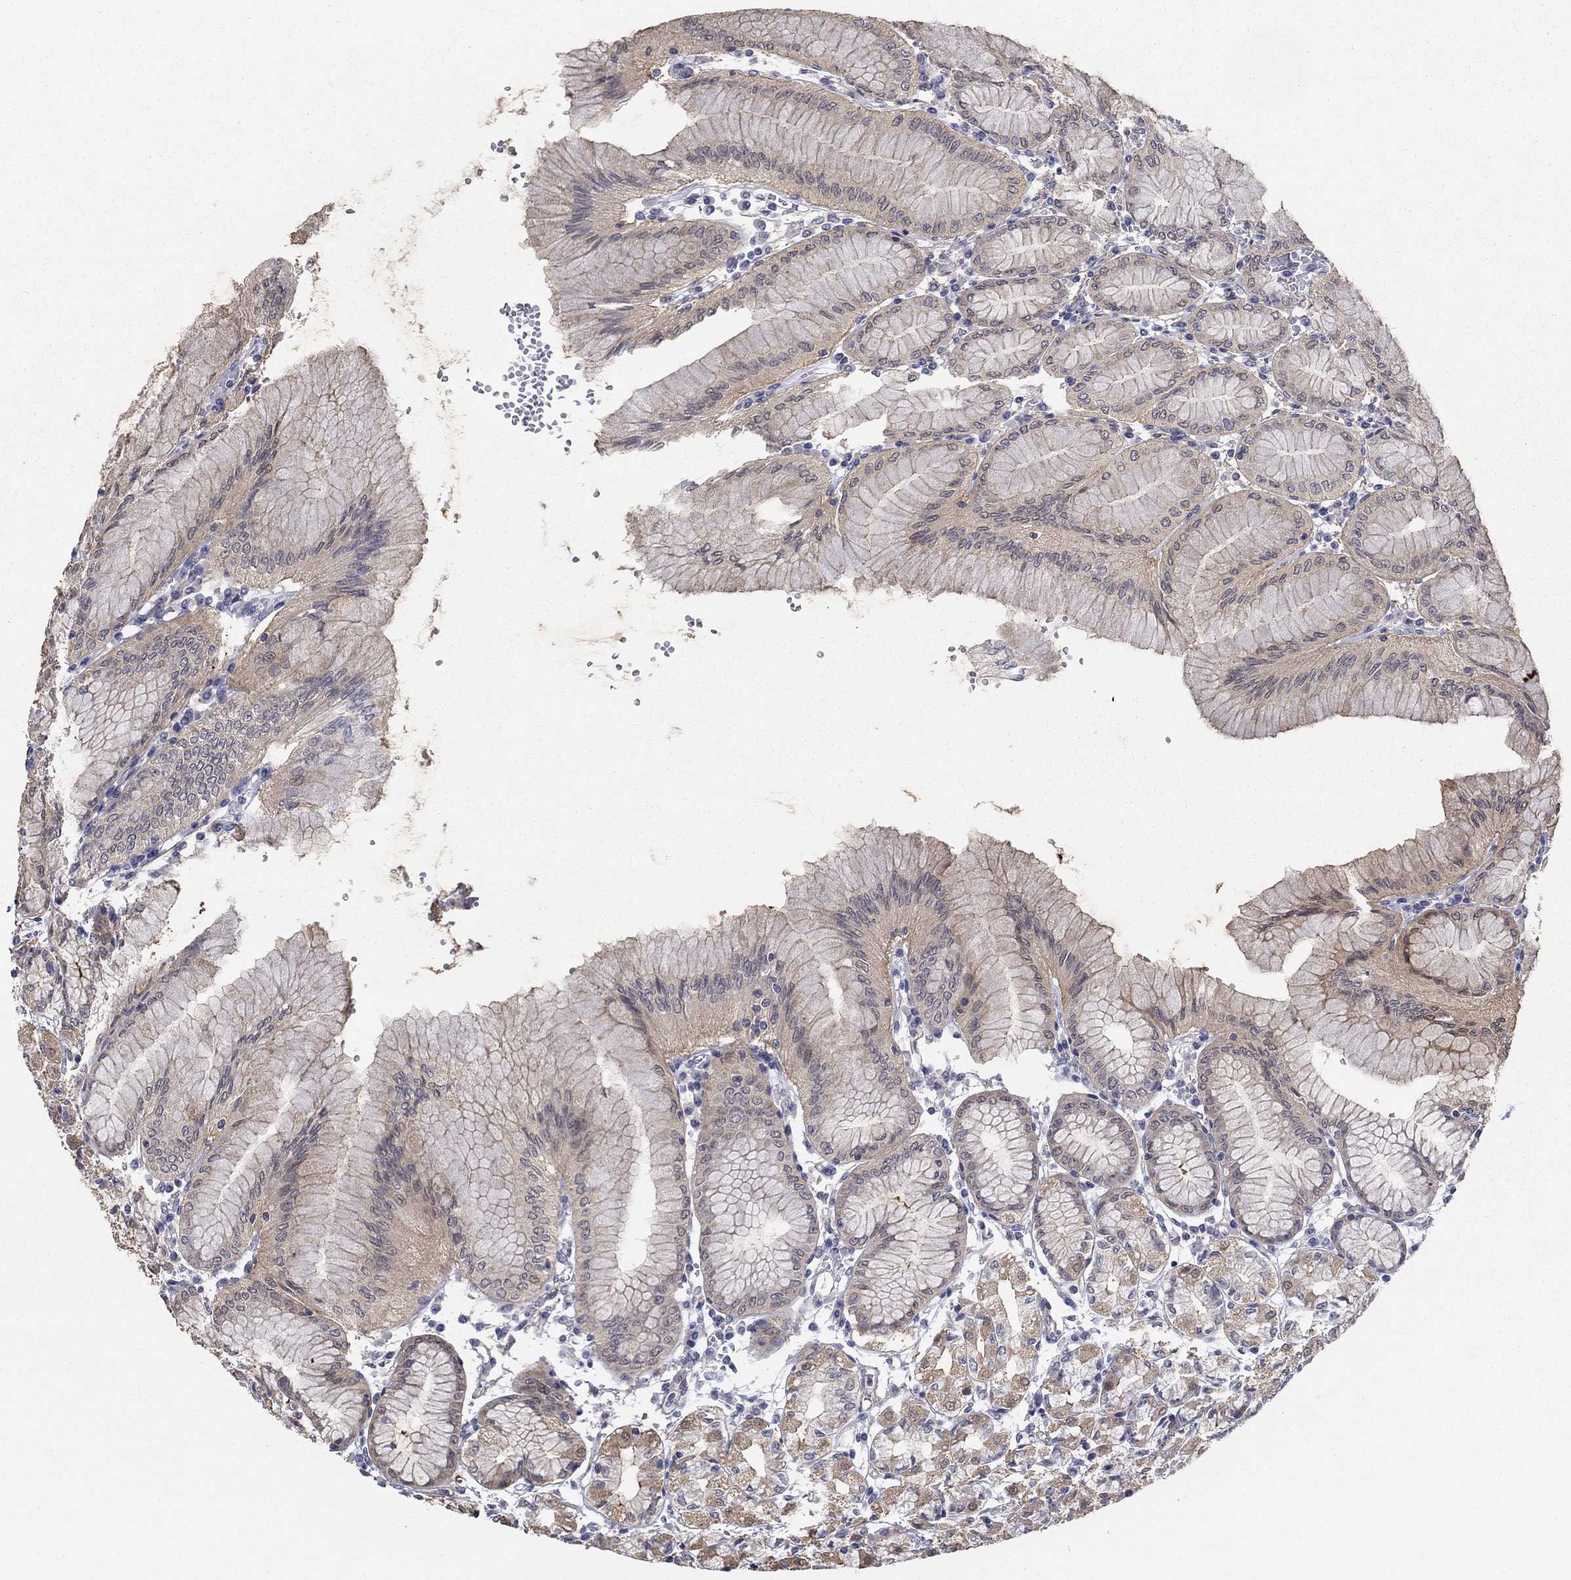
{"staining": {"intensity": "moderate", "quantity": "25%-75%", "location": "cytoplasmic/membranous"}, "tissue": "stomach", "cell_type": "Glandular cells", "image_type": "normal", "snomed": [{"axis": "morphology", "description": "Normal tissue, NOS"}, {"axis": "topography", "description": "Skeletal muscle"}, {"axis": "topography", "description": "Stomach"}], "caption": "Protein positivity by IHC reveals moderate cytoplasmic/membranous staining in about 25%-75% of glandular cells in unremarkable stomach.", "gene": "GRK7", "patient": {"sex": "female", "age": 57}}